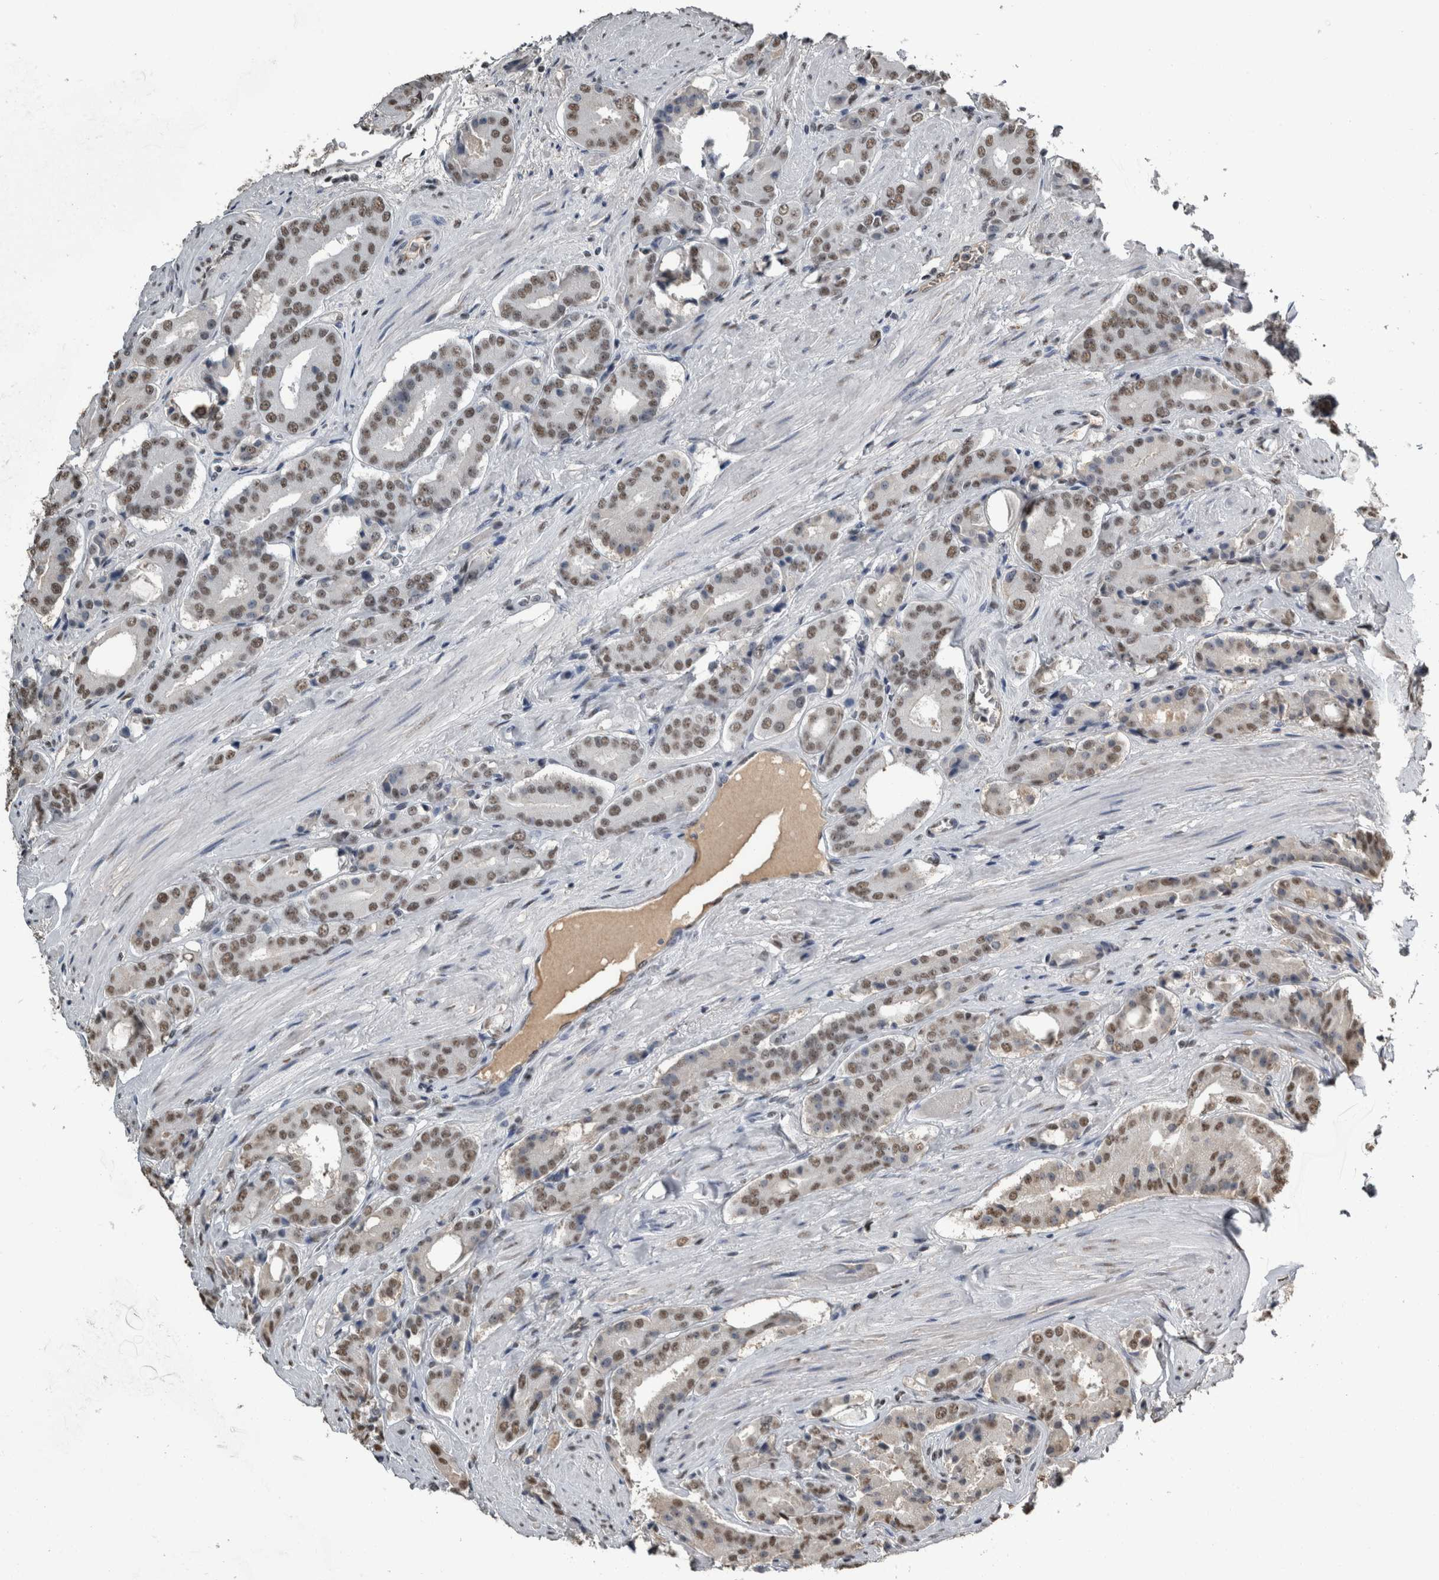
{"staining": {"intensity": "moderate", "quantity": ">75%", "location": "nuclear"}, "tissue": "prostate cancer", "cell_type": "Tumor cells", "image_type": "cancer", "snomed": [{"axis": "morphology", "description": "Adenocarcinoma, High grade"}, {"axis": "topography", "description": "Prostate"}], "caption": "Protein expression analysis of prostate cancer demonstrates moderate nuclear staining in approximately >75% of tumor cells. The protein is stained brown, and the nuclei are stained in blue (DAB (3,3'-diaminobenzidine) IHC with brightfield microscopy, high magnification).", "gene": "TGS1", "patient": {"sex": "male", "age": 71}}